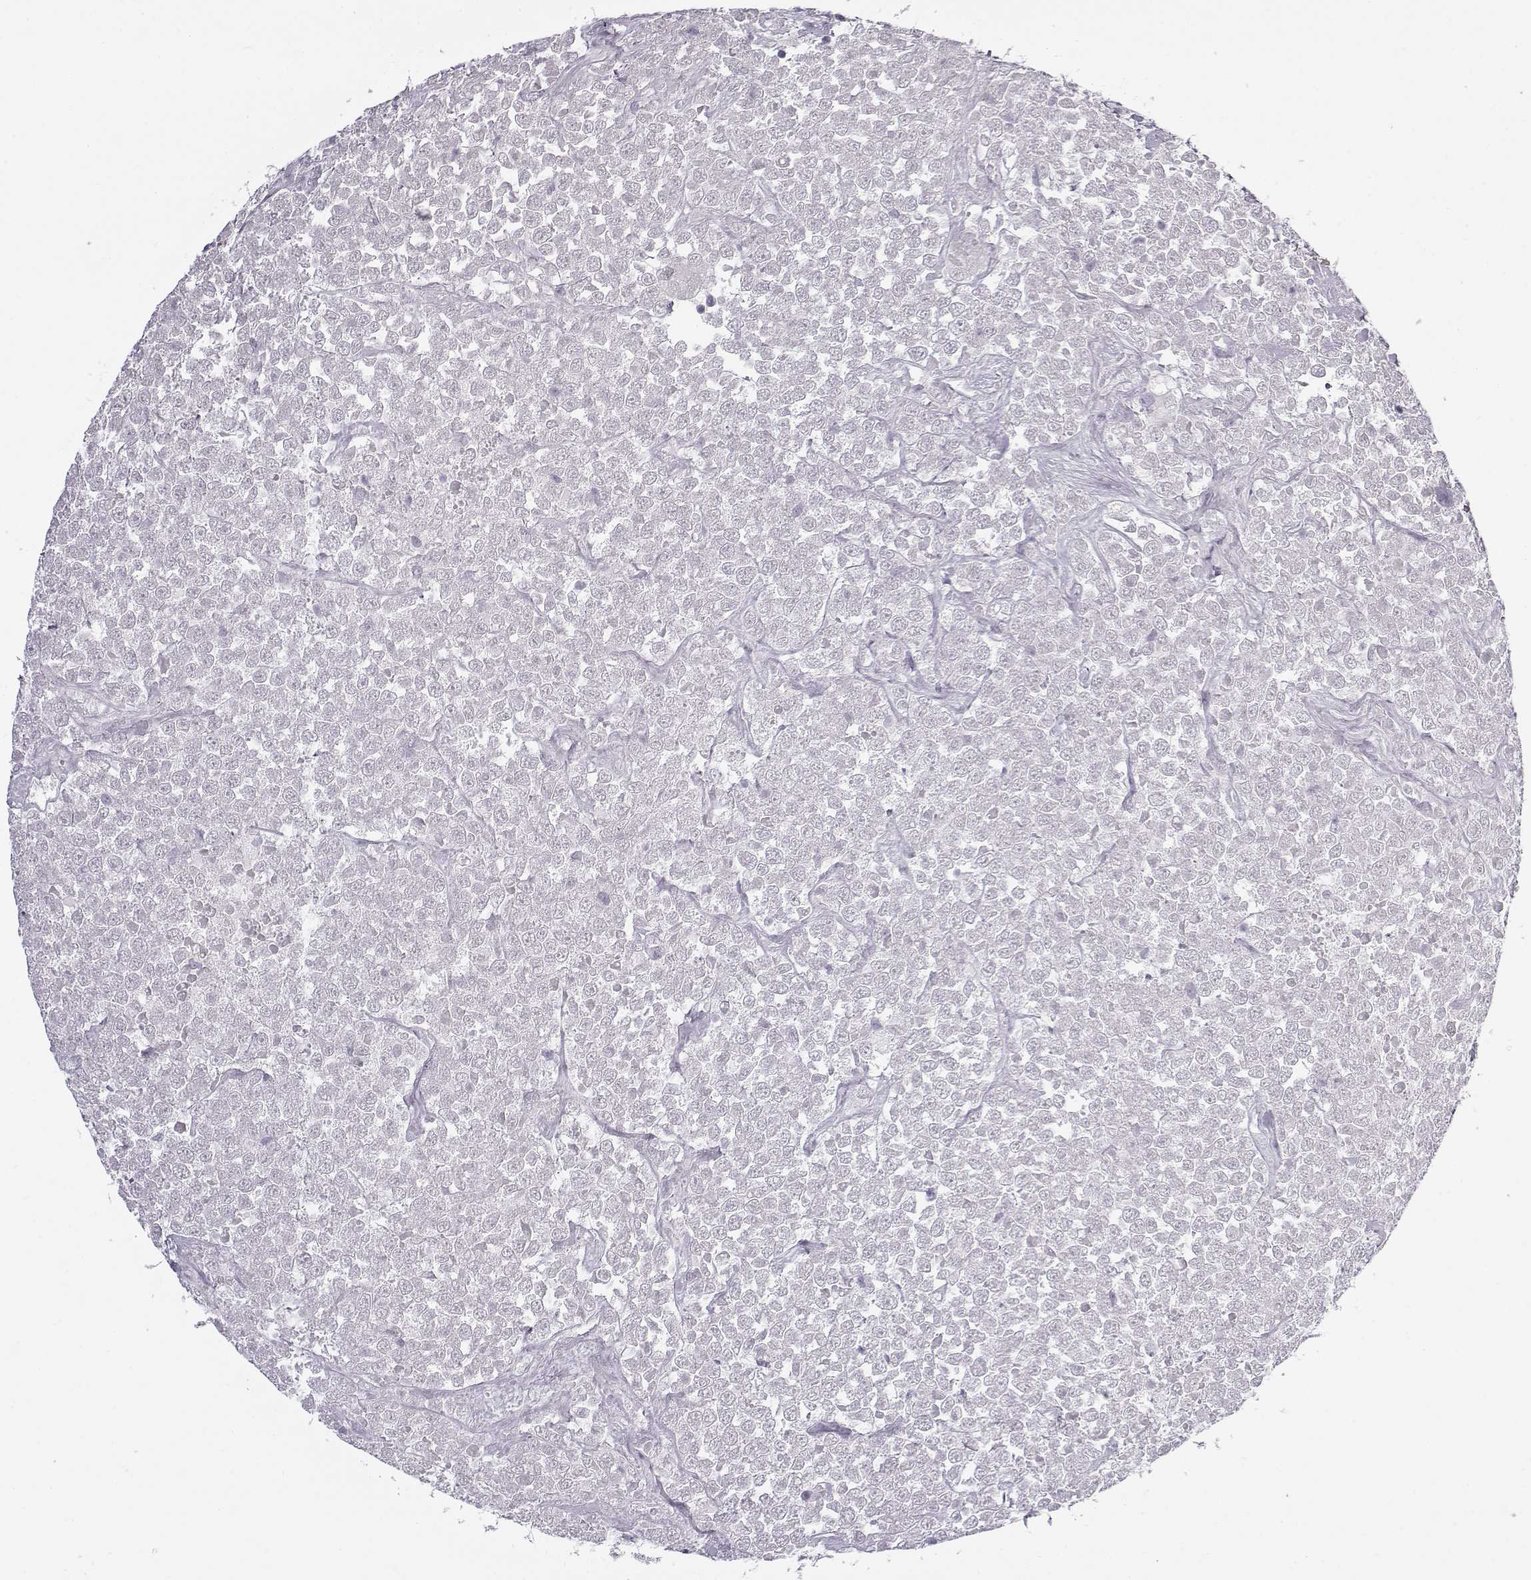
{"staining": {"intensity": "negative", "quantity": "none", "location": "none"}, "tissue": "testis cancer", "cell_type": "Tumor cells", "image_type": "cancer", "snomed": [{"axis": "morphology", "description": "Seminoma, NOS"}, {"axis": "topography", "description": "Testis"}], "caption": "Human seminoma (testis) stained for a protein using IHC shows no positivity in tumor cells.", "gene": "SNCA", "patient": {"sex": "male", "age": 59}}